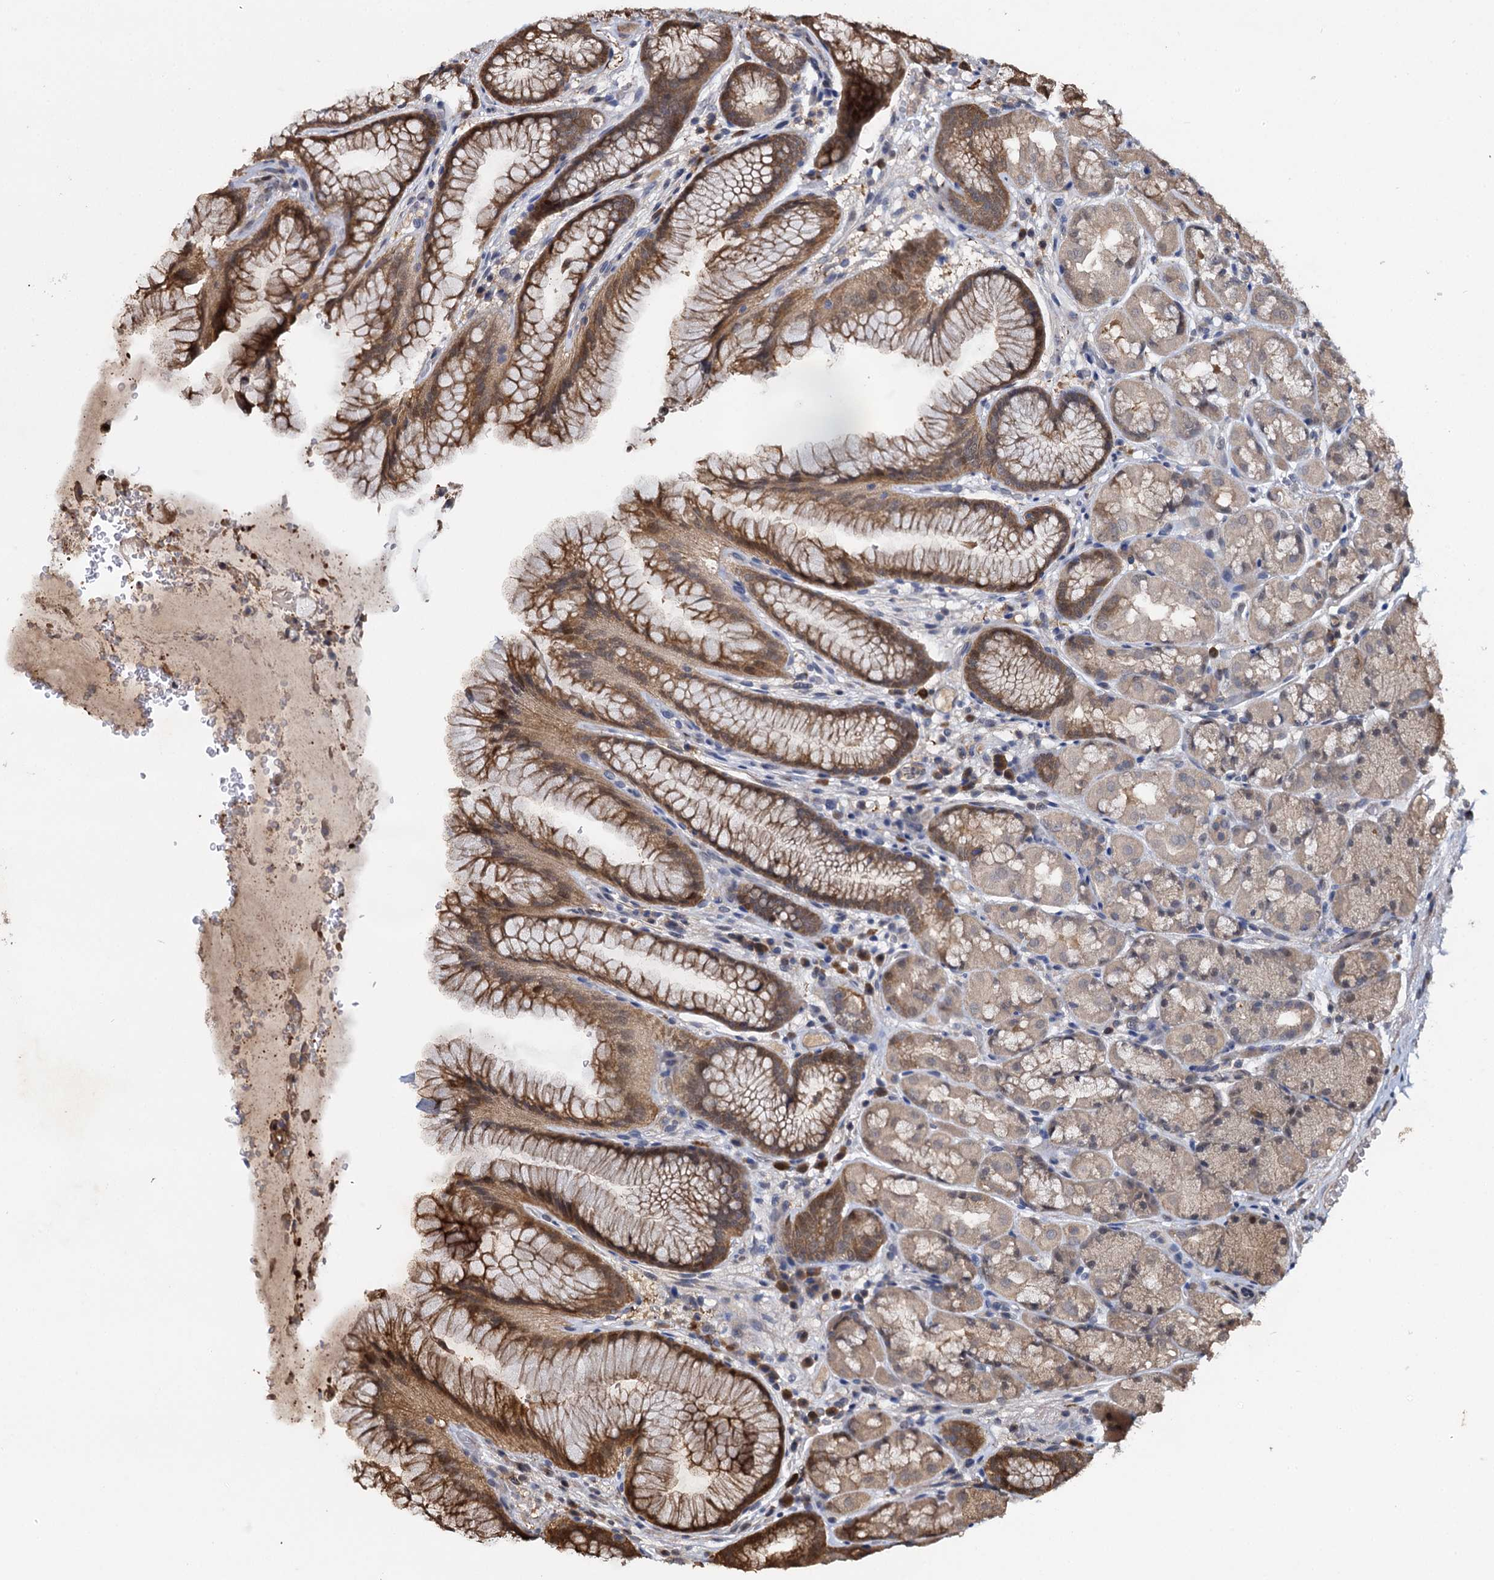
{"staining": {"intensity": "moderate", "quantity": "25%-75%", "location": "cytoplasmic/membranous,nuclear"}, "tissue": "stomach", "cell_type": "Glandular cells", "image_type": "normal", "snomed": [{"axis": "morphology", "description": "Normal tissue, NOS"}, {"axis": "topography", "description": "Stomach"}], "caption": "DAB immunohistochemical staining of unremarkable stomach displays moderate cytoplasmic/membranous,nuclear protein expression in about 25%-75% of glandular cells.", "gene": "SLC46A3", "patient": {"sex": "male", "age": 63}}